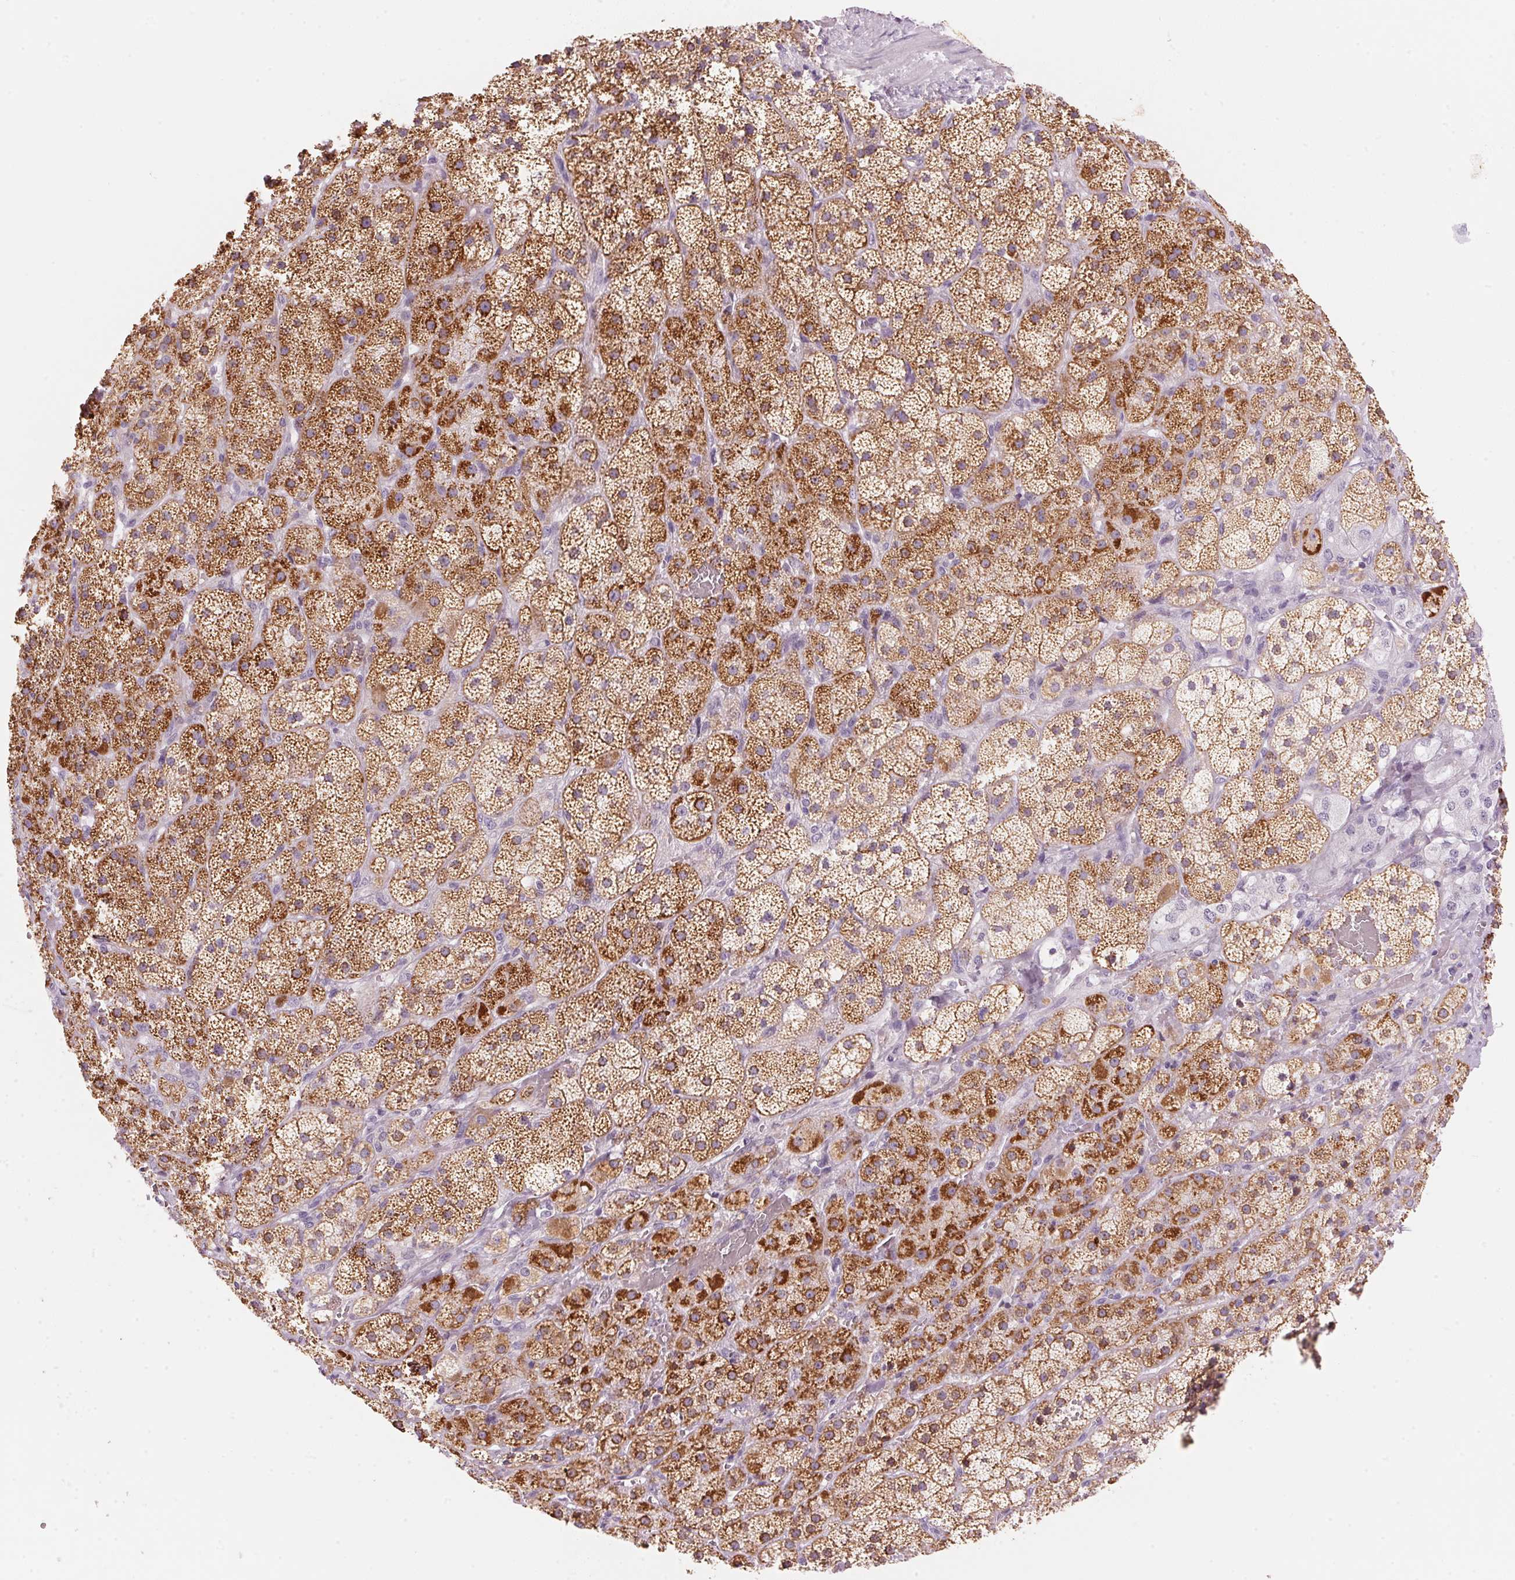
{"staining": {"intensity": "strong", "quantity": "25%-75%", "location": "cytoplasmic/membranous"}, "tissue": "adrenal gland", "cell_type": "Glandular cells", "image_type": "normal", "snomed": [{"axis": "morphology", "description": "Normal tissue, NOS"}, {"axis": "topography", "description": "Adrenal gland"}], "caption": "Adrenal gland was stained to show a protein in brown. There is high levels of strong cytoplasmic/membranous positivity in approximately 25%-75% of glandular cells. The protein of interest is shown in brown color, while the nuclei are stained blue.", "gene": "CYP11B1", "patient": {"sex": "male", "age": 57}}